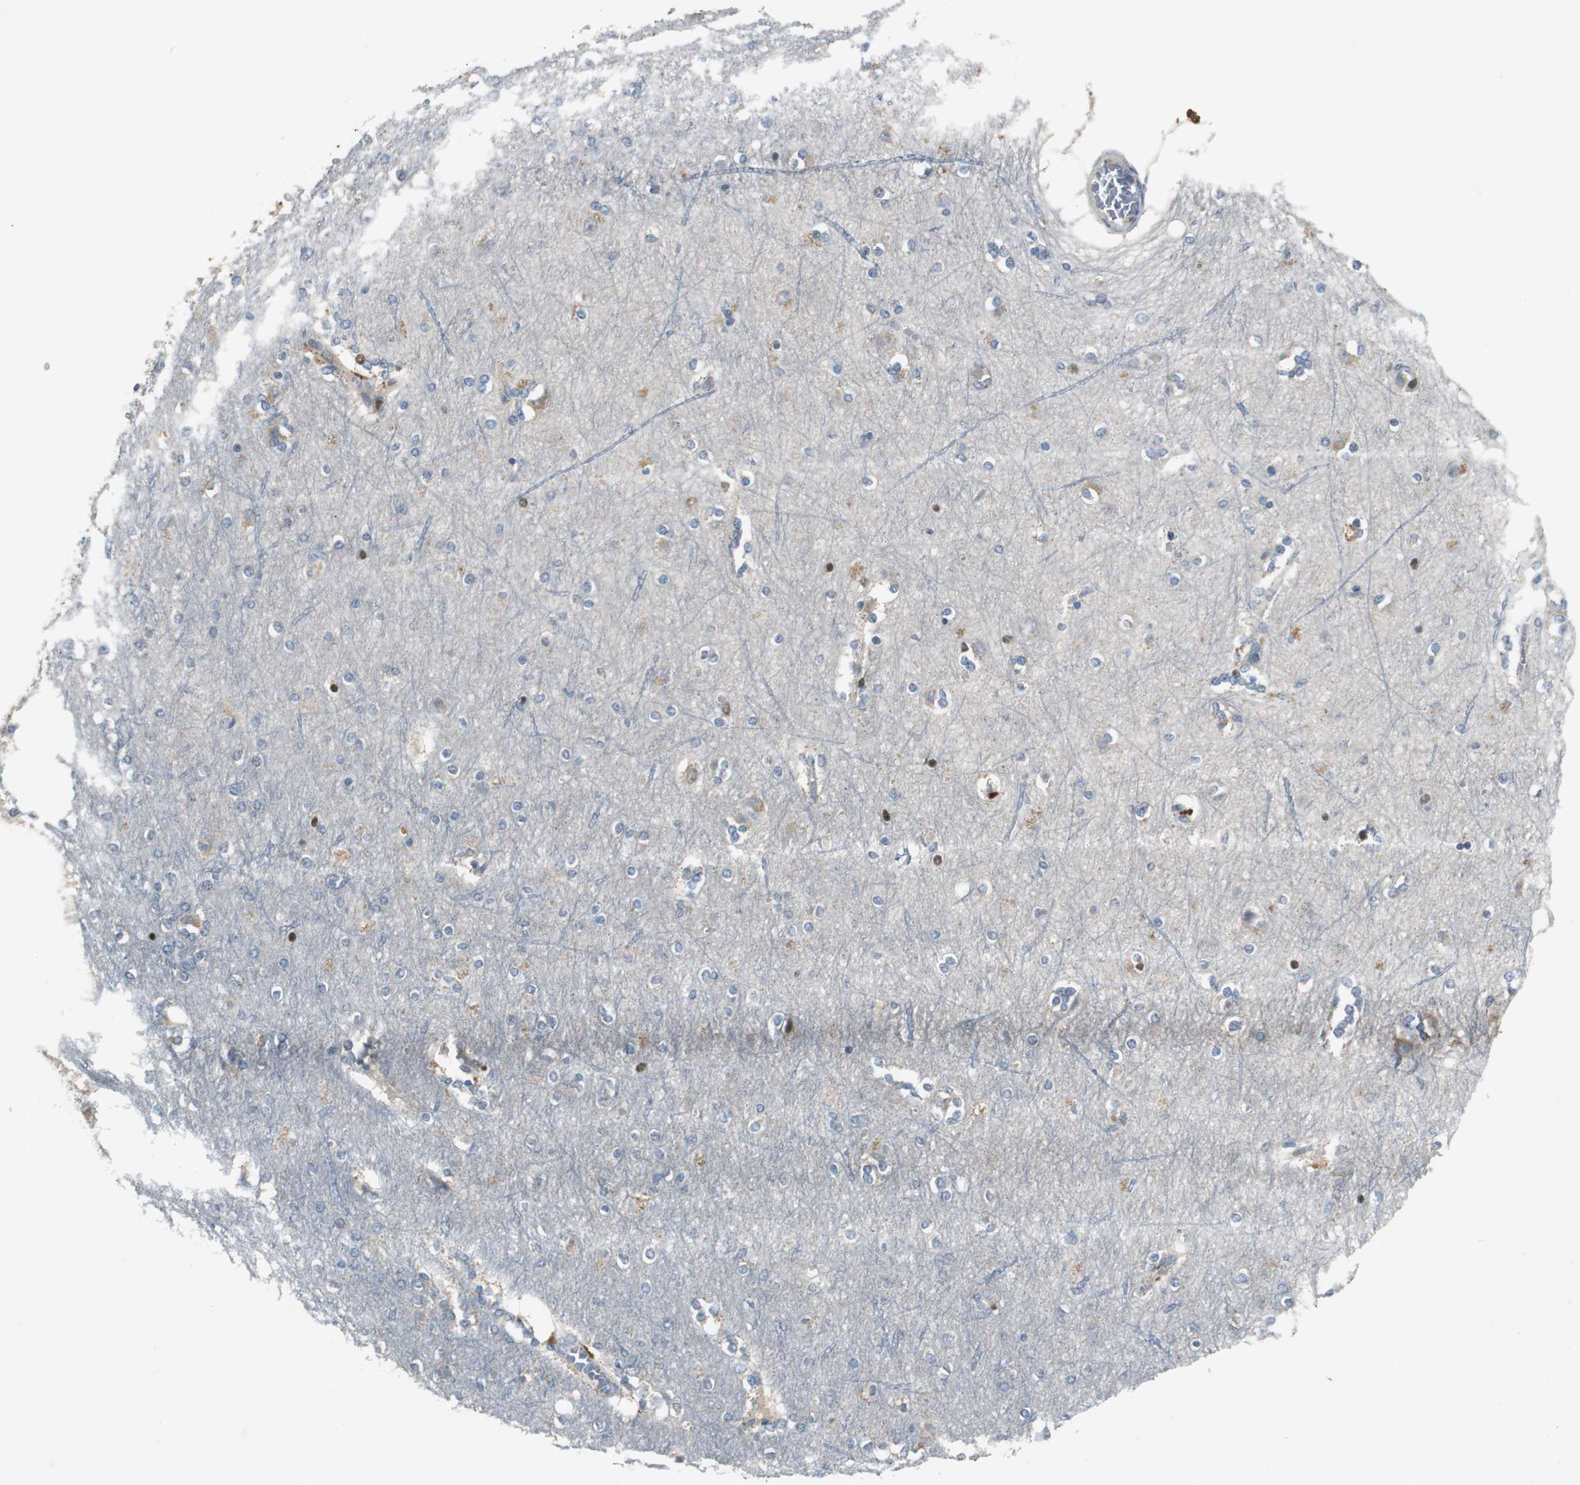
{"staining": {"intensity": "negative", "quantity": "none", "location": "none"}, "tissue": "cerebral cortex", "cell_type": "Endothelial cells", "image_type": "normal", "snomed": [{"axis": "morphology", "description": "Normal tissue, NOS"}, {"axis": "topography", "description": "Cerebral cortex"}], "caption": "High power microscopy histopathology image of an IHC photomicrograph of normal cerebral cortex, revealing no significant expression in endothelial cells. (Stains: DAB IHC with hematoxylin counter stain, Microscopy: brightfield microscopy at high magnification).", "gene": "MYT1", "patient": {"sex": "female", "age": 54}}